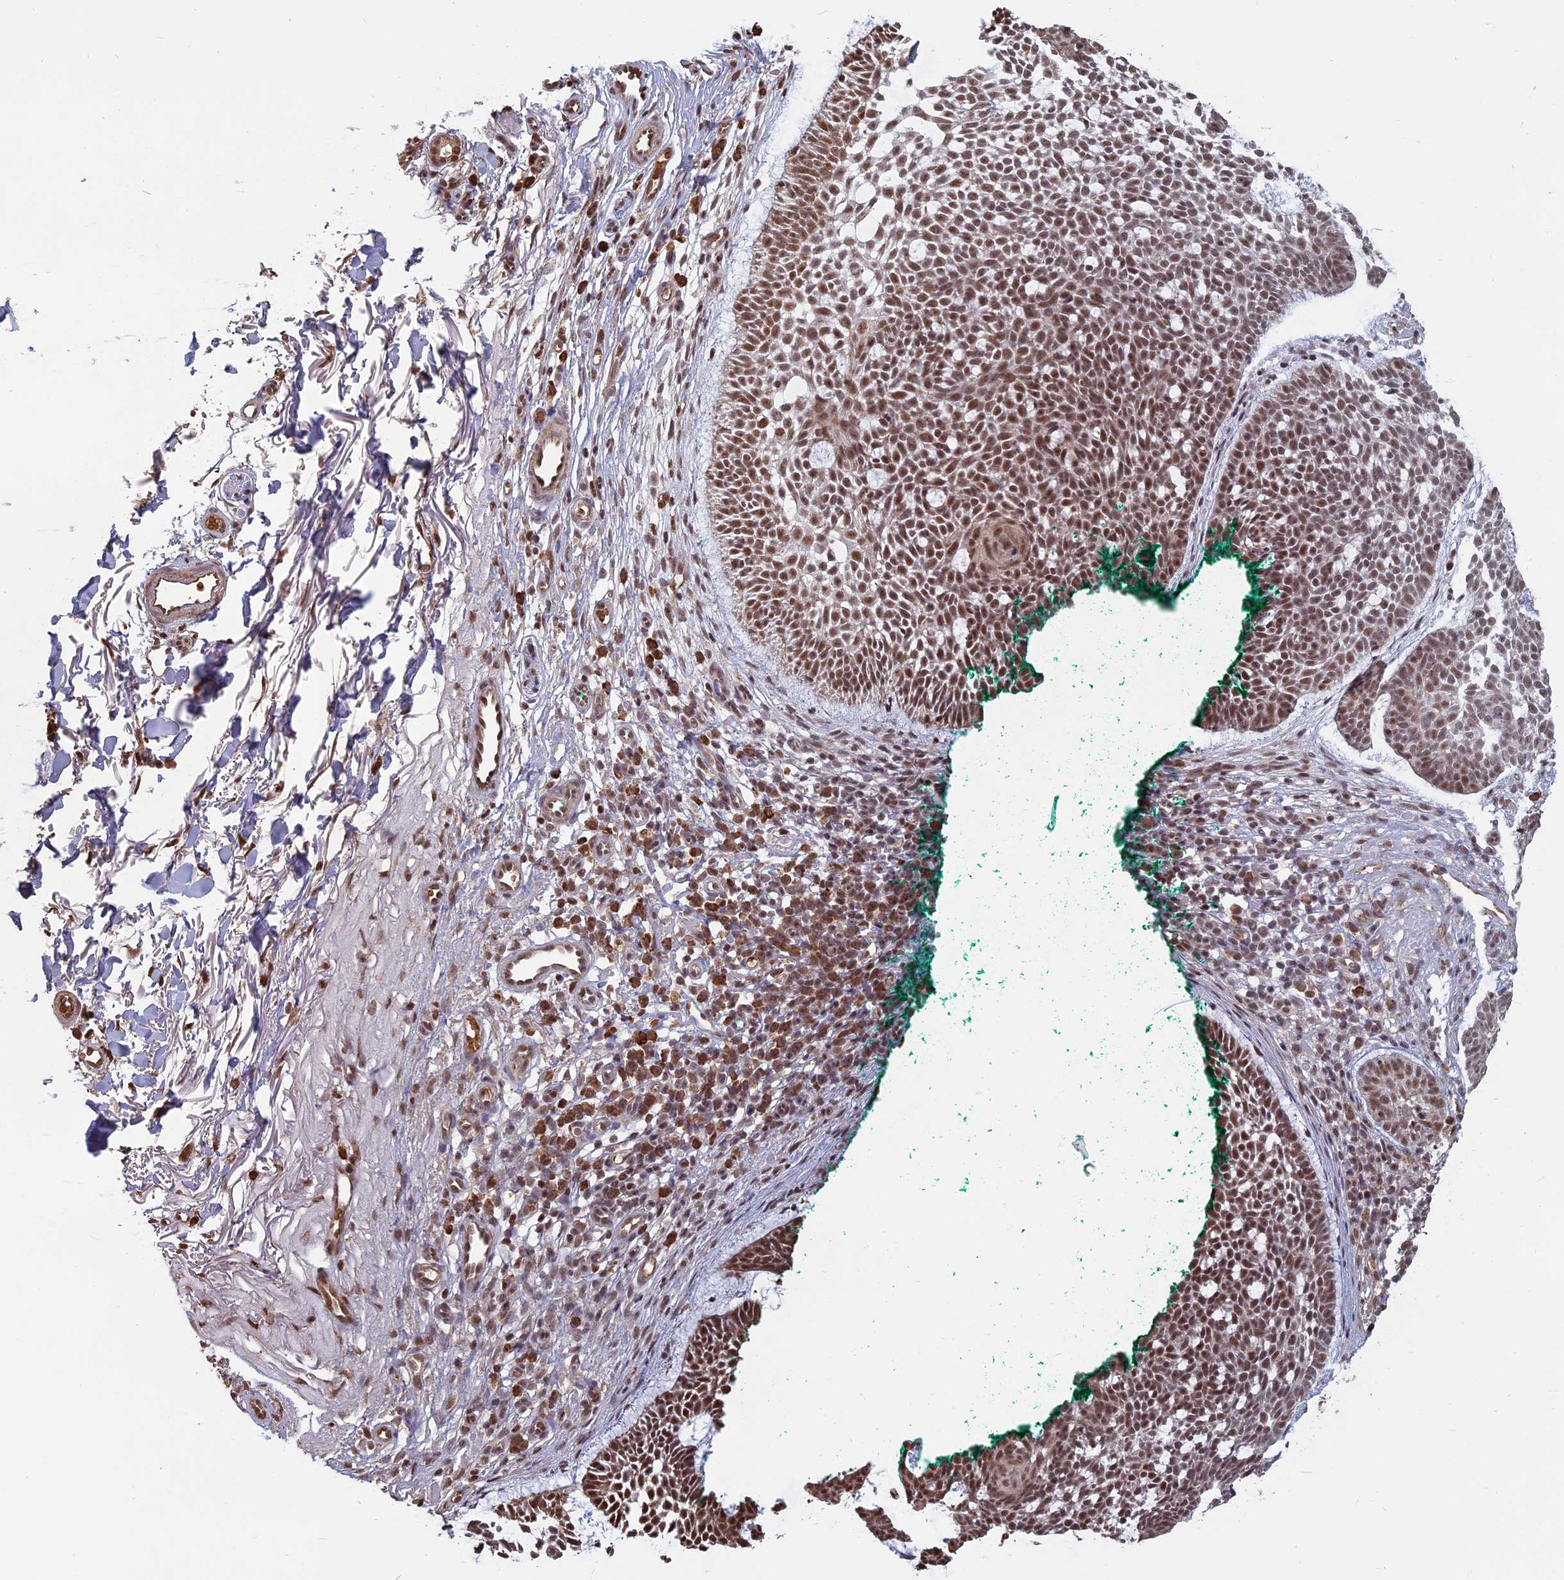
{"staining": {"intensity": "moderate", "quantity": ">75%", "location": "nuclear"}, "tissue": "skin cancer", "cell_type": "Tumor cells", "image_type": "cancer", "snomed": [{"axis": "morphology", "description": "Basal cell carcinoma"}, {"axis": "topography", "description": "Skin"}], "caption": "This image demonstrates immunohistochemistry staining of skin basal cell carcinoma, with medium moderate nuclear positivity in approximately >75% of tumor cells.", "gene": "MFAP1", "patient": {"sex": "male", "age": 85}}